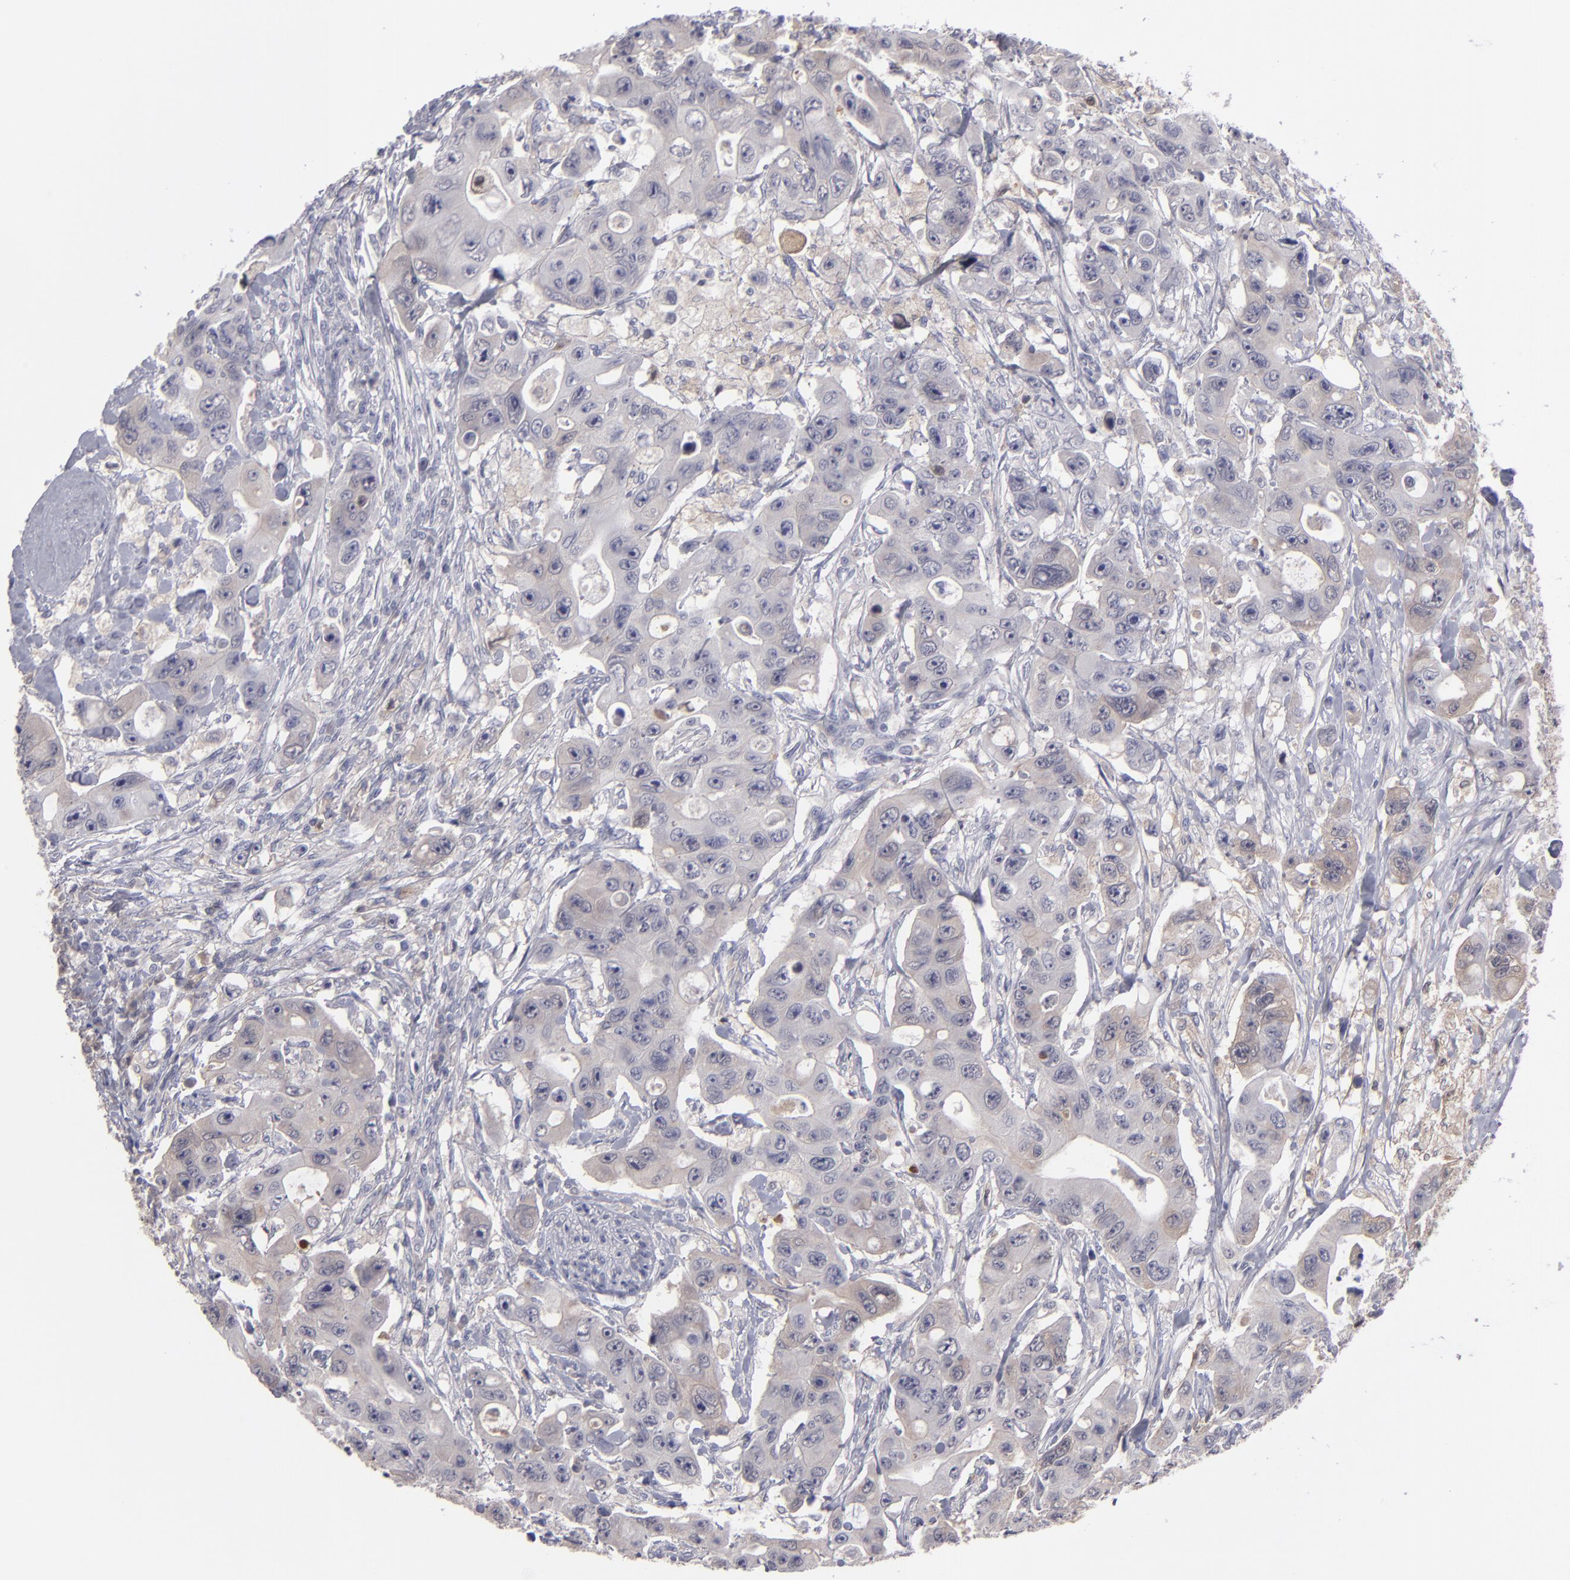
{"staining": {"intensity": "weak", "quantity": "<25%", "location": "cytoplasmic/membranous"}, "tissue": "colorectal cancer", "cell_type": "Tumor cells", "image_type": "cancer", "snomed": [{"axis": "morphology", "description": "Adenocarcinoma, NOS"}, {"axis": "topography", "description": "Colon"}], "caption": "The immunohistochemistry micrograph has no significant expression in tumor cells of colorectal cancer tissue.", "gene": "ITIH4", "patient": {"sex": "female", "age": 46}}